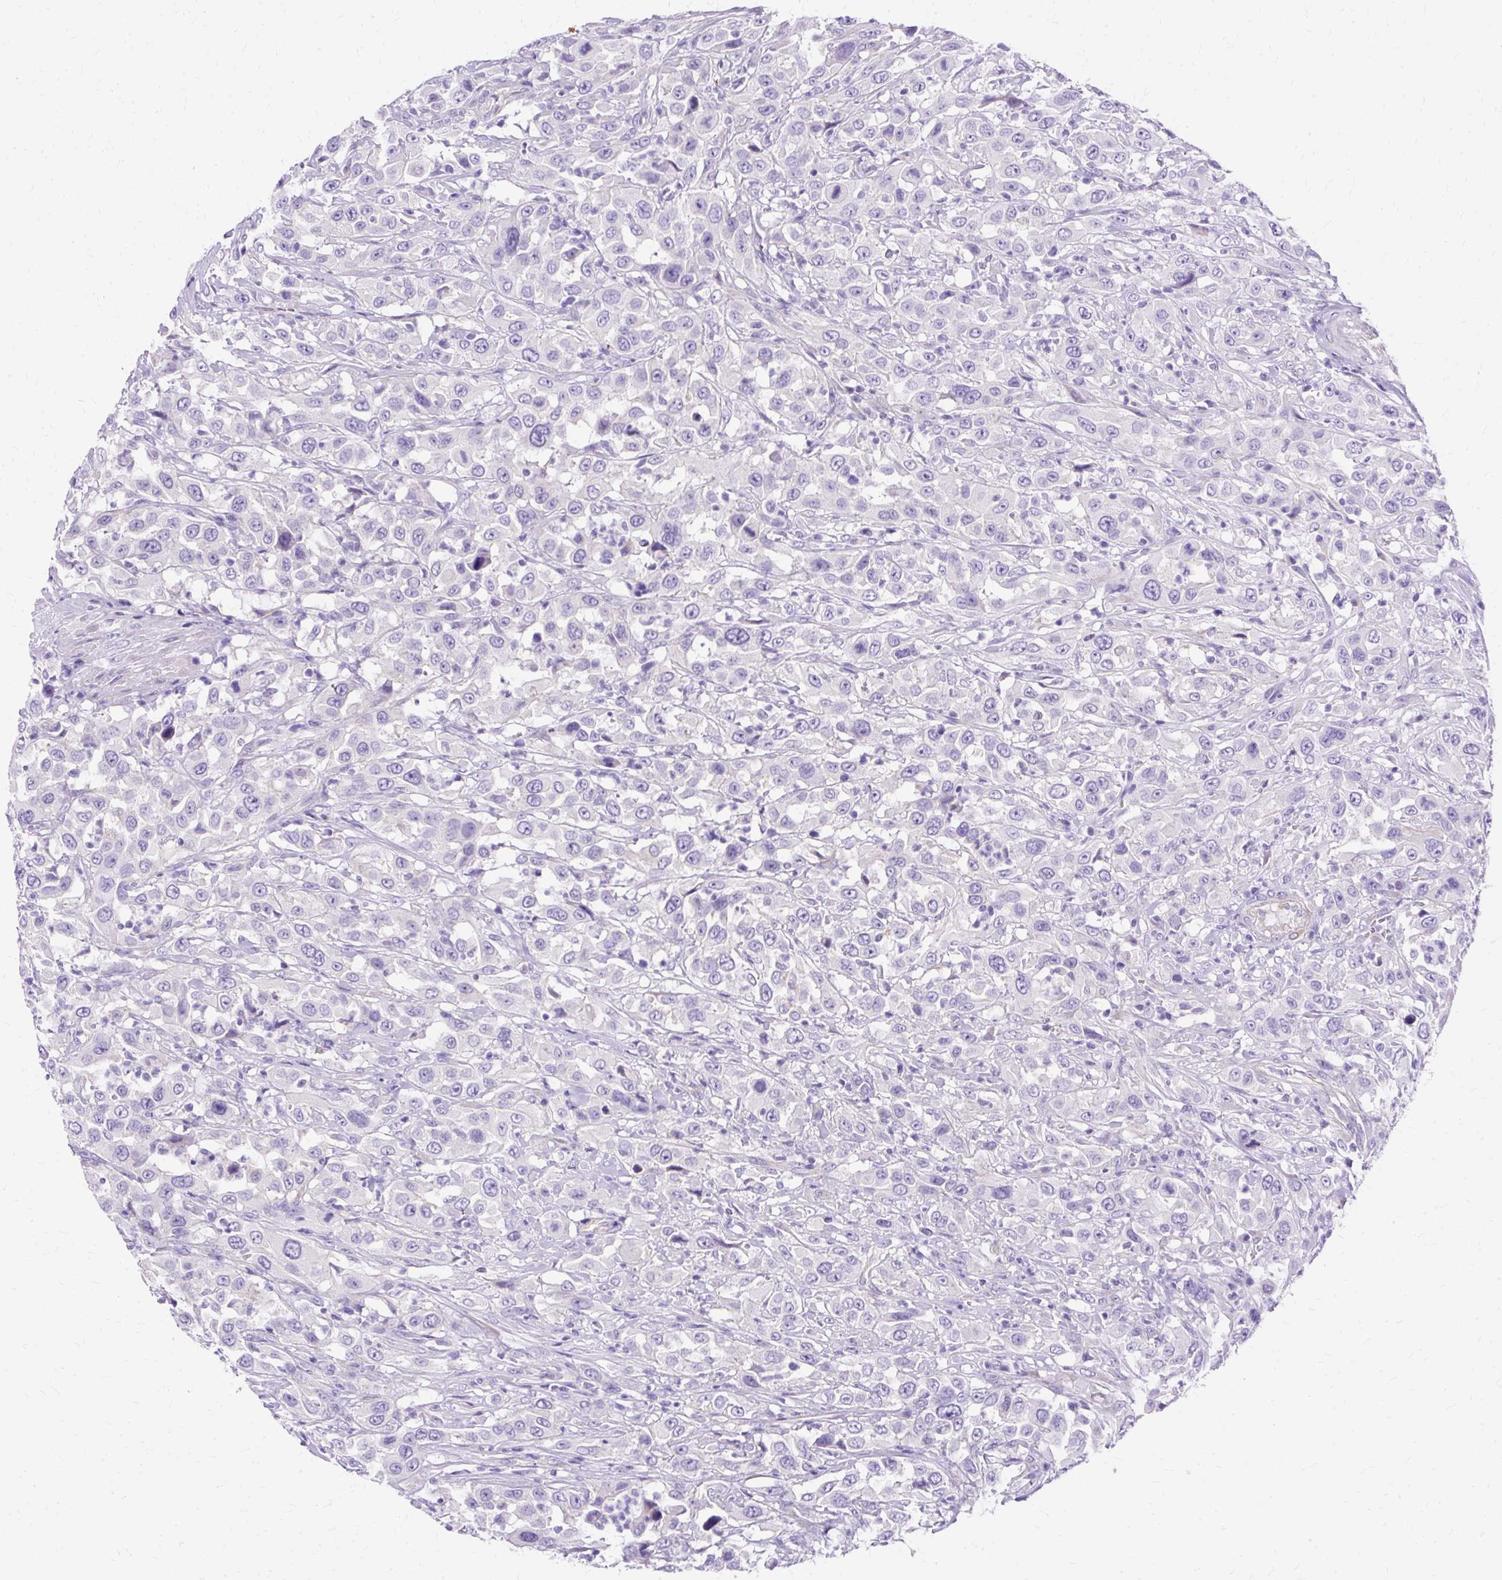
{"staining": {"intensity": "negative", "quantity": "none", "location": "none"}, "tissue": "urothelial cancer", "cell_type": "Tumor cells", "image_type": "cancer", "snomed": [{"axis": "morphology", "description": "Urothelial carcinoma, High grade"}, {"axis": "topography", "description": "Urinary bladder"}], "caption": "High power microscopy photomicrograph of an immunohistochemistry (IHC) histopathology image of urothelial carcinoma (high-grade), revealing no significant expression in tumor cells.", "gene": "MYO6", "patient": {"sex": "male", "age": 61}}